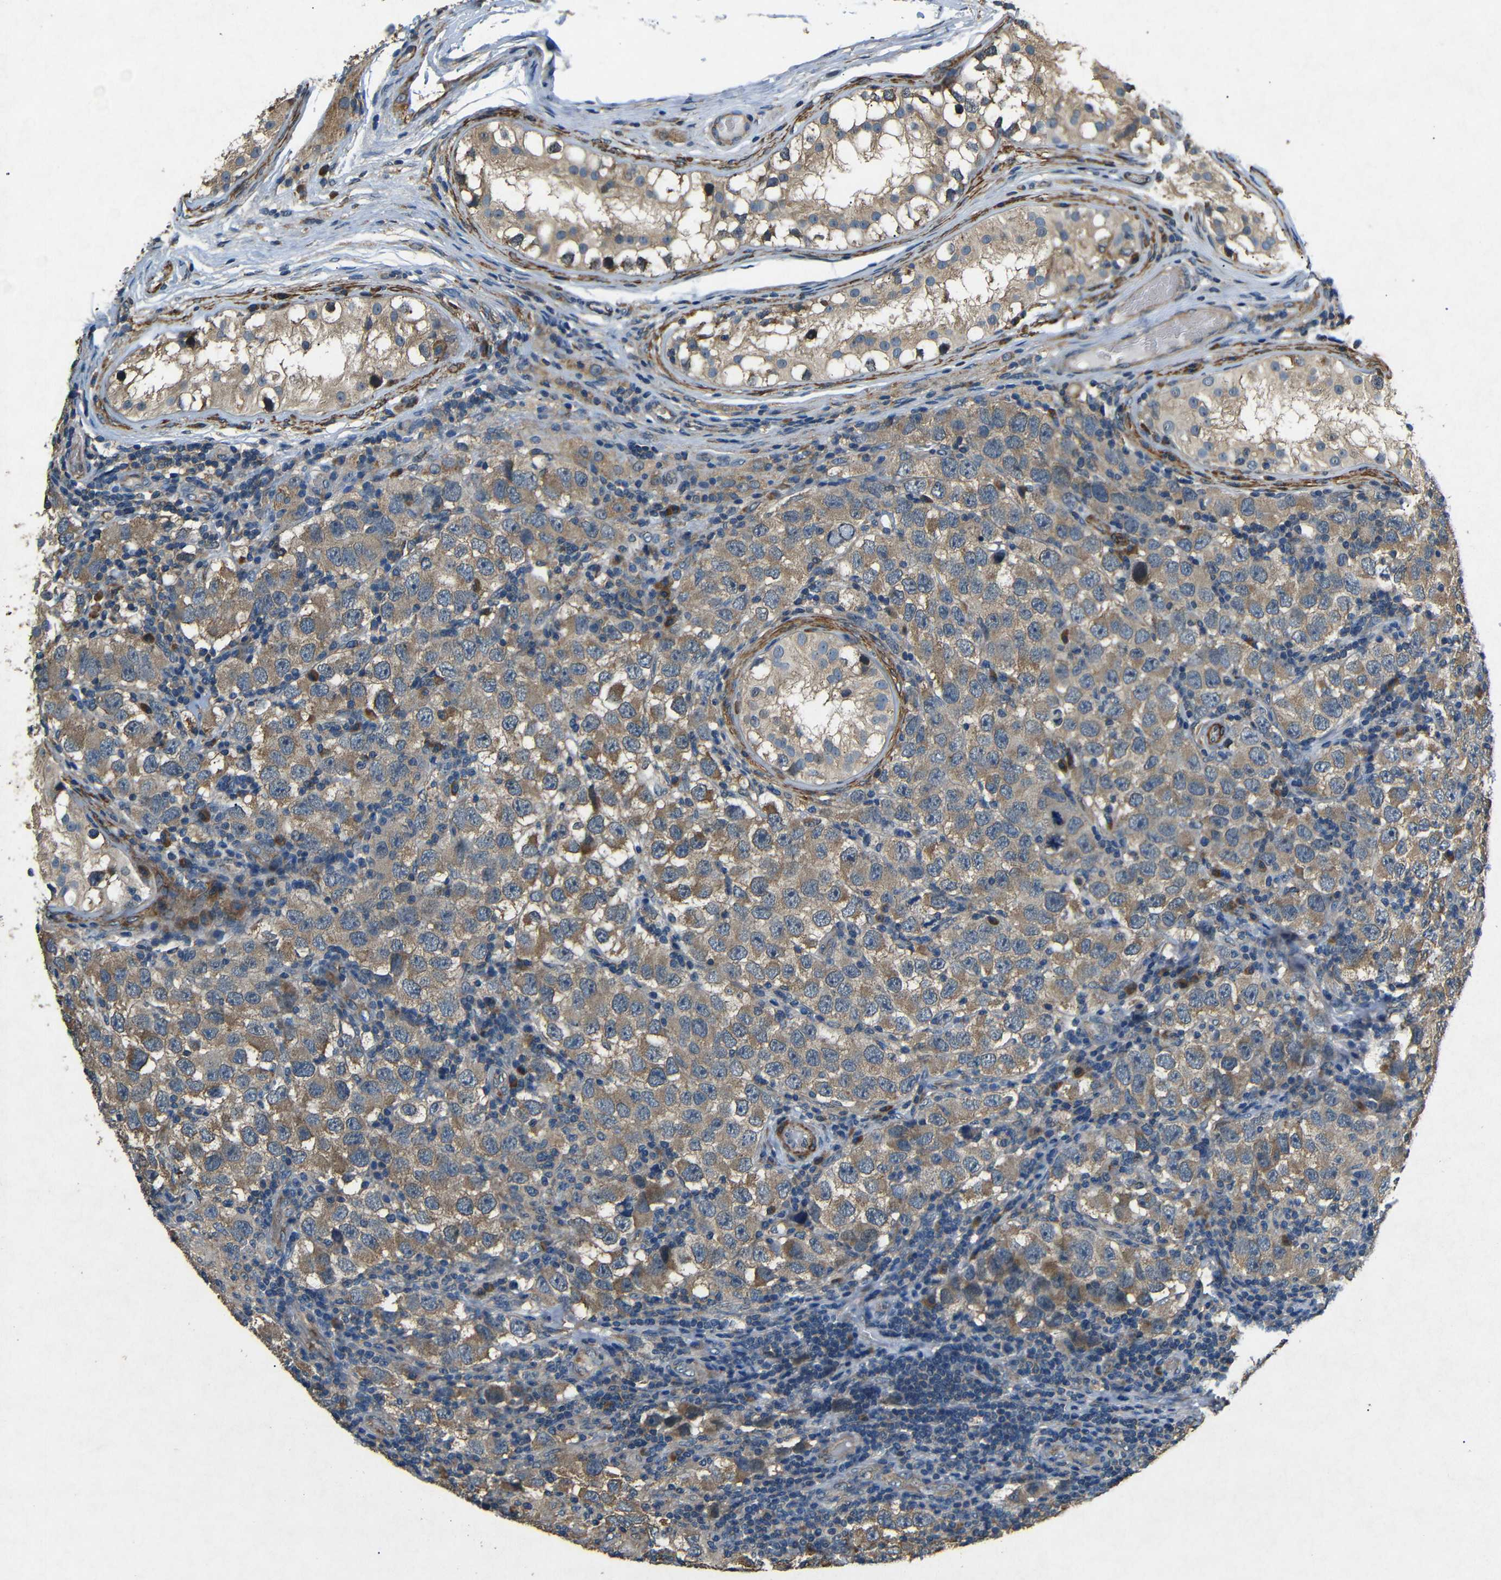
{"staining": {"intensity": "moderate", "quantity": ">75%", "location": "cytoplasmic/membranous"}, "tissue": "testis cancer", "cell_type": "Tumor cells", "image_type": "cancer", "snomed": [{"axis": "morphology", "description": "Carcinoma, Embryonal, NOS"}, {"axis": "topography", "description": "Testis"}], "caption": "Embryonal carcinoma (testis) tissue reveals moderate cytoplasmic/membranous positivity in approximately >75% of tumor cells", "gene": "BNIP3", "patient": {"sex": "male", "age": 21}}